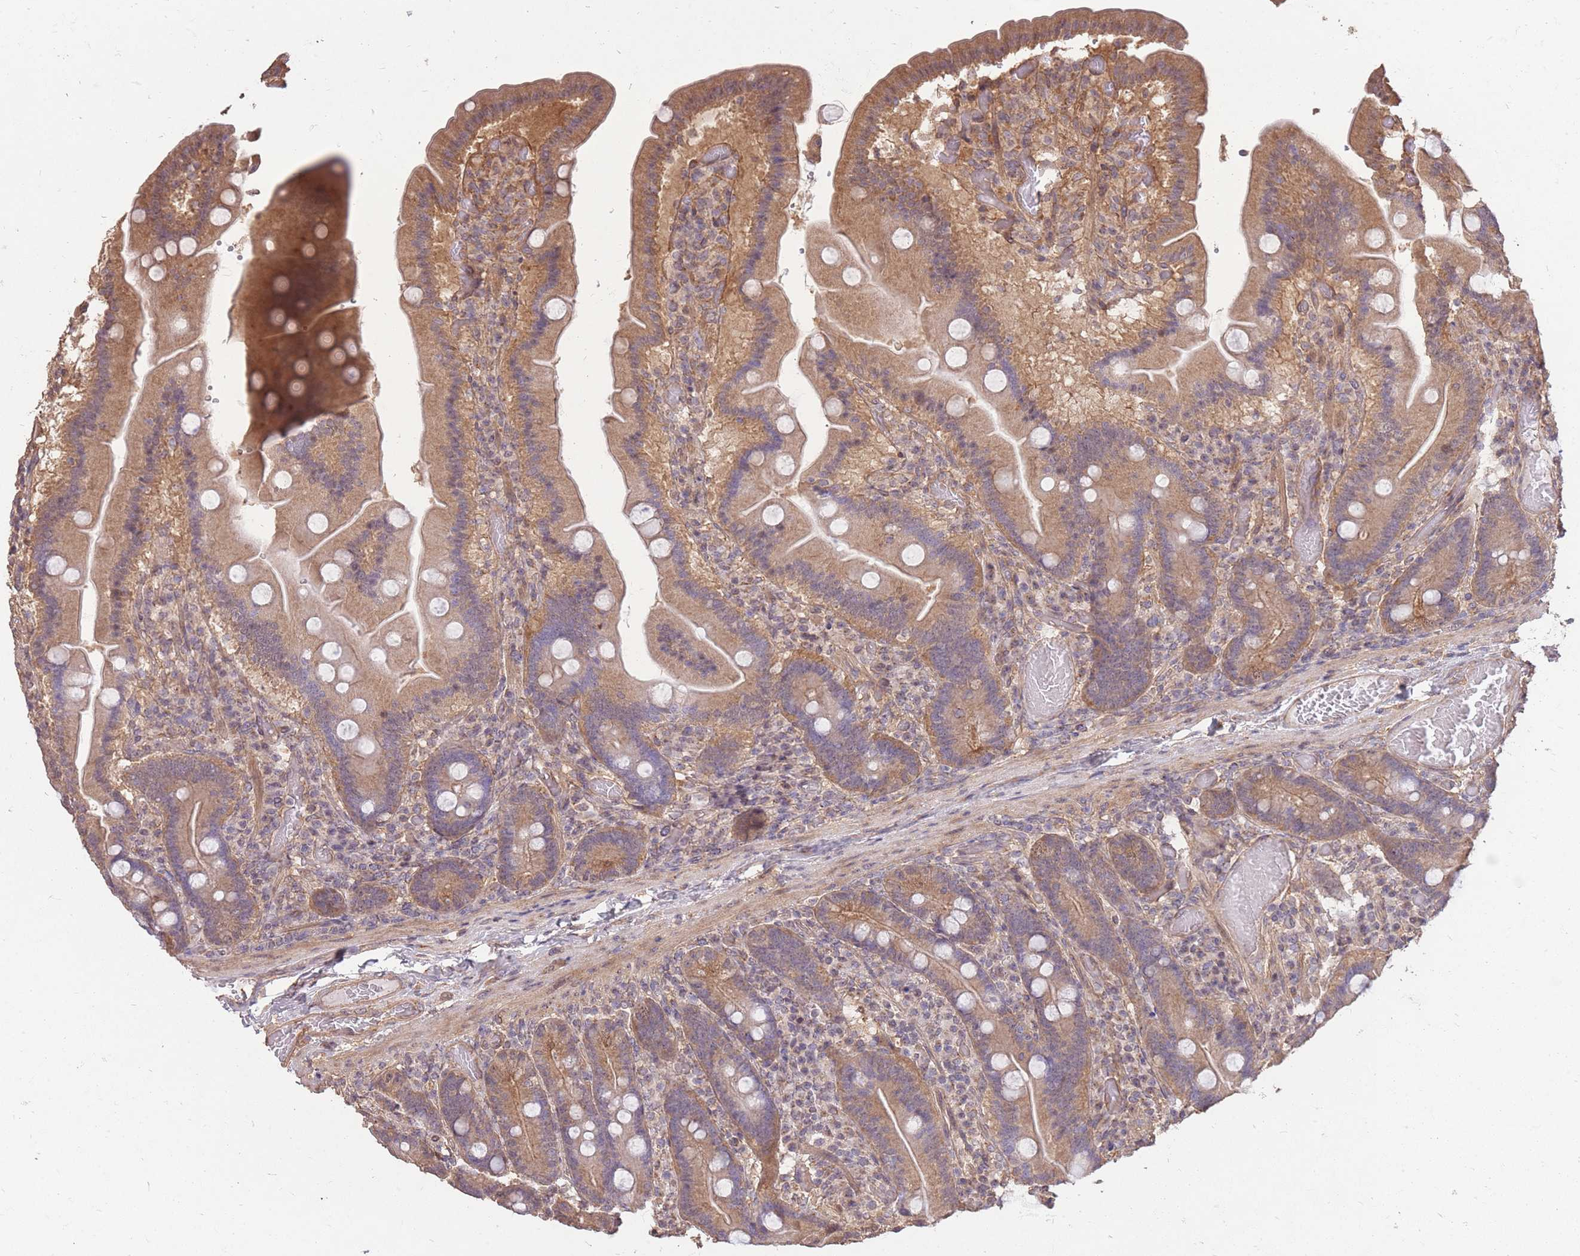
{"staining": {"intensity": "moderate", "quantity": ">75%", "location": "cytoplasmic/membranous"}, "tissue": "duodenum", "cell_type": "Glandular cells", "image_type": "normal", "snomed": [{"axis": "morphology", "description": "Normal tissue, NOS"}, {"axis": "topography", "description": "Duodenum"}], "caption": "The histopathology image demonstrates staining of benign duodenum, revealing moderate cytoplasmic/membranous protein staining (brown color) within glandular cells.", "gene": "DYNC1LI2", "patient": {"sex": "female", "age": 62}}